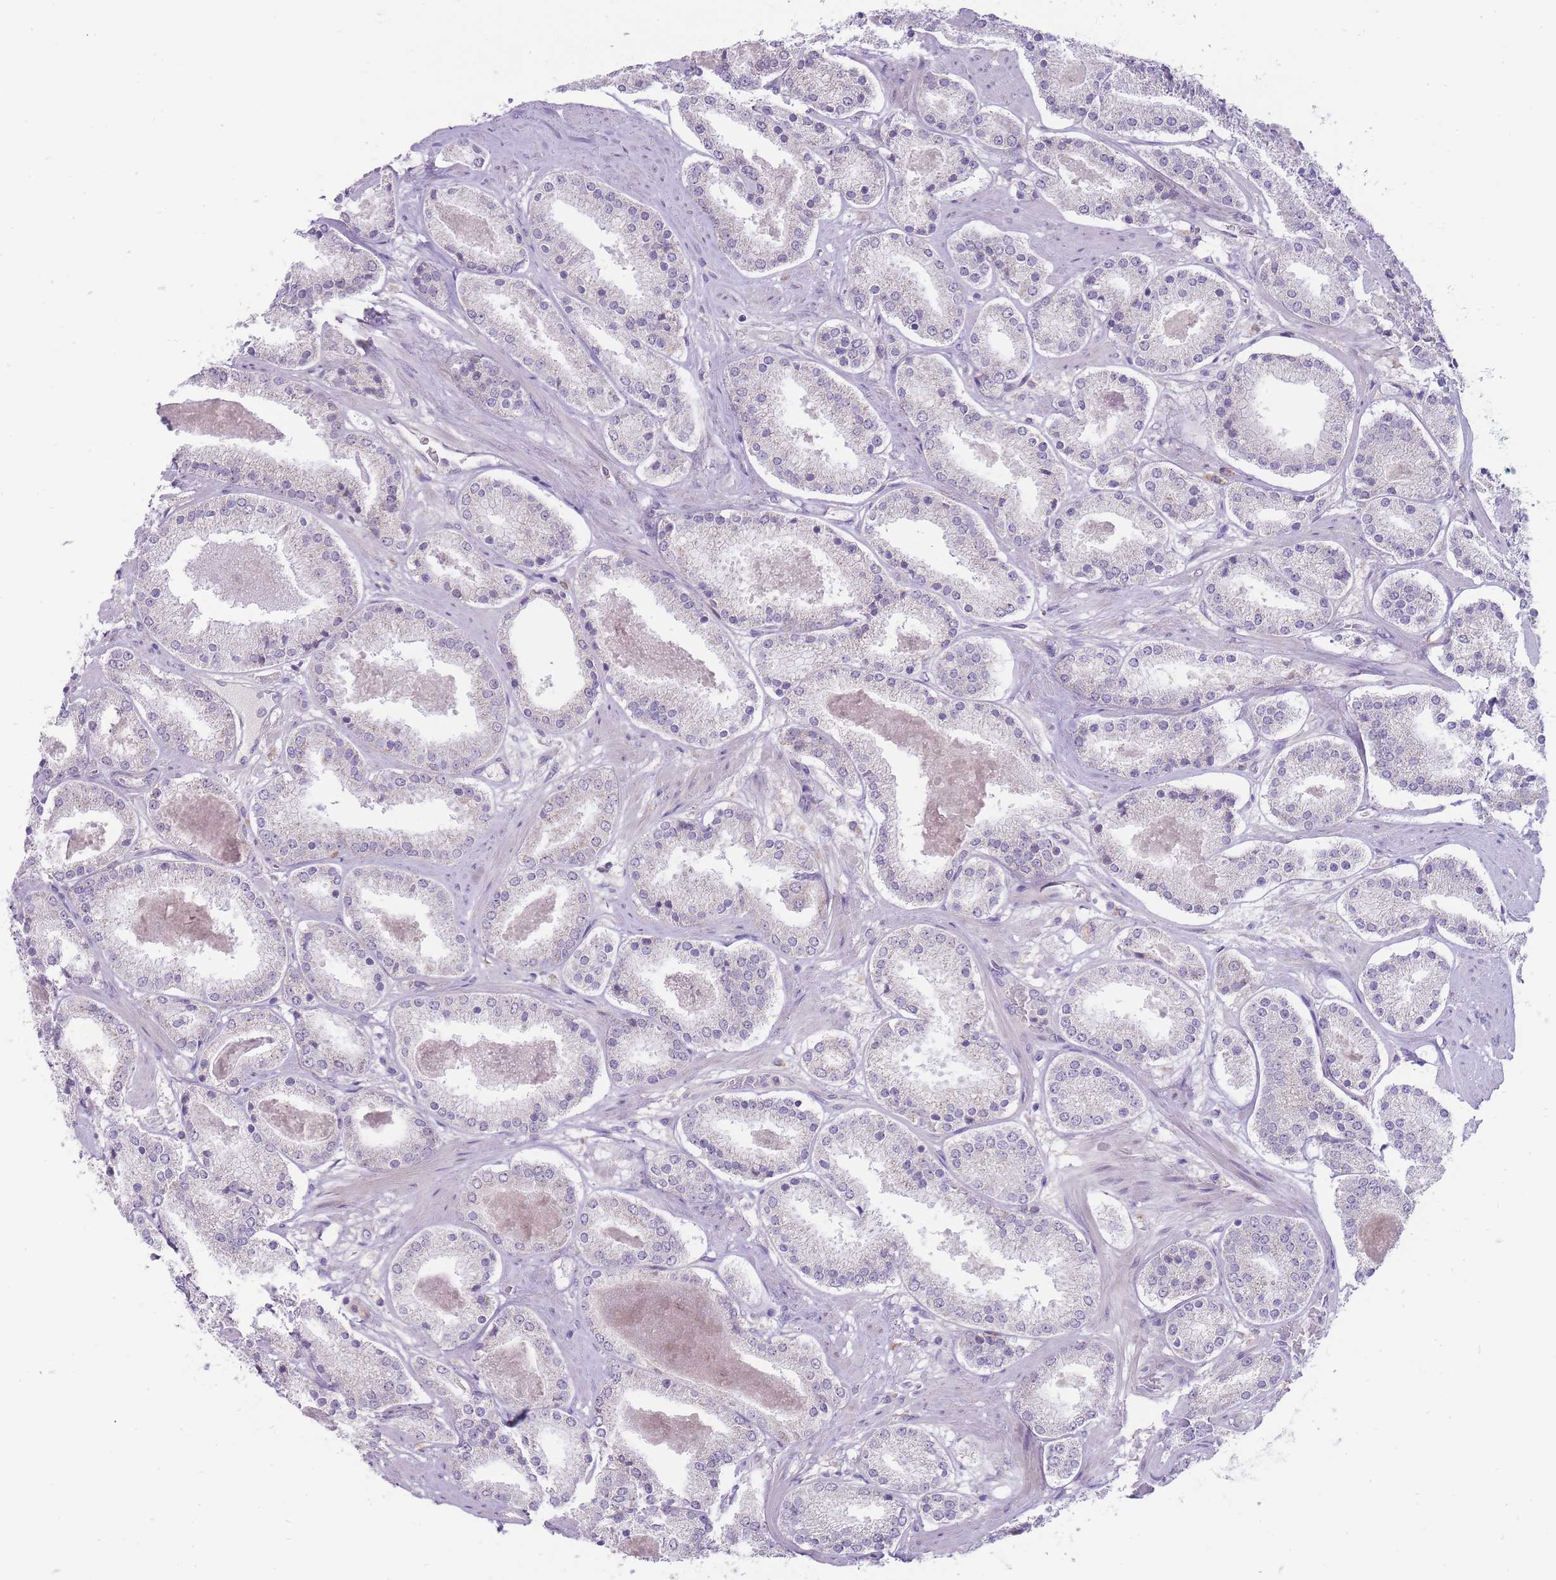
{"staining": {"intensity": "negative", "quantity": "none", "location": "none"}, "tissue": "prostate cancer", "cell_type": "Tumor cells", "image_type": "cancer", "snomed": [{"axis": "morphology", "description": "Adenocarcinoma, High grade"}, {"axis": "topography", "description": "Prostate"}], "caption": "Histopathology image shows no significant protein positivity in tumor cells of prostate adenocarcinoma (high-grade).", "gene": "ERICH4", "patient": {"sex": "male", "age": 63}}